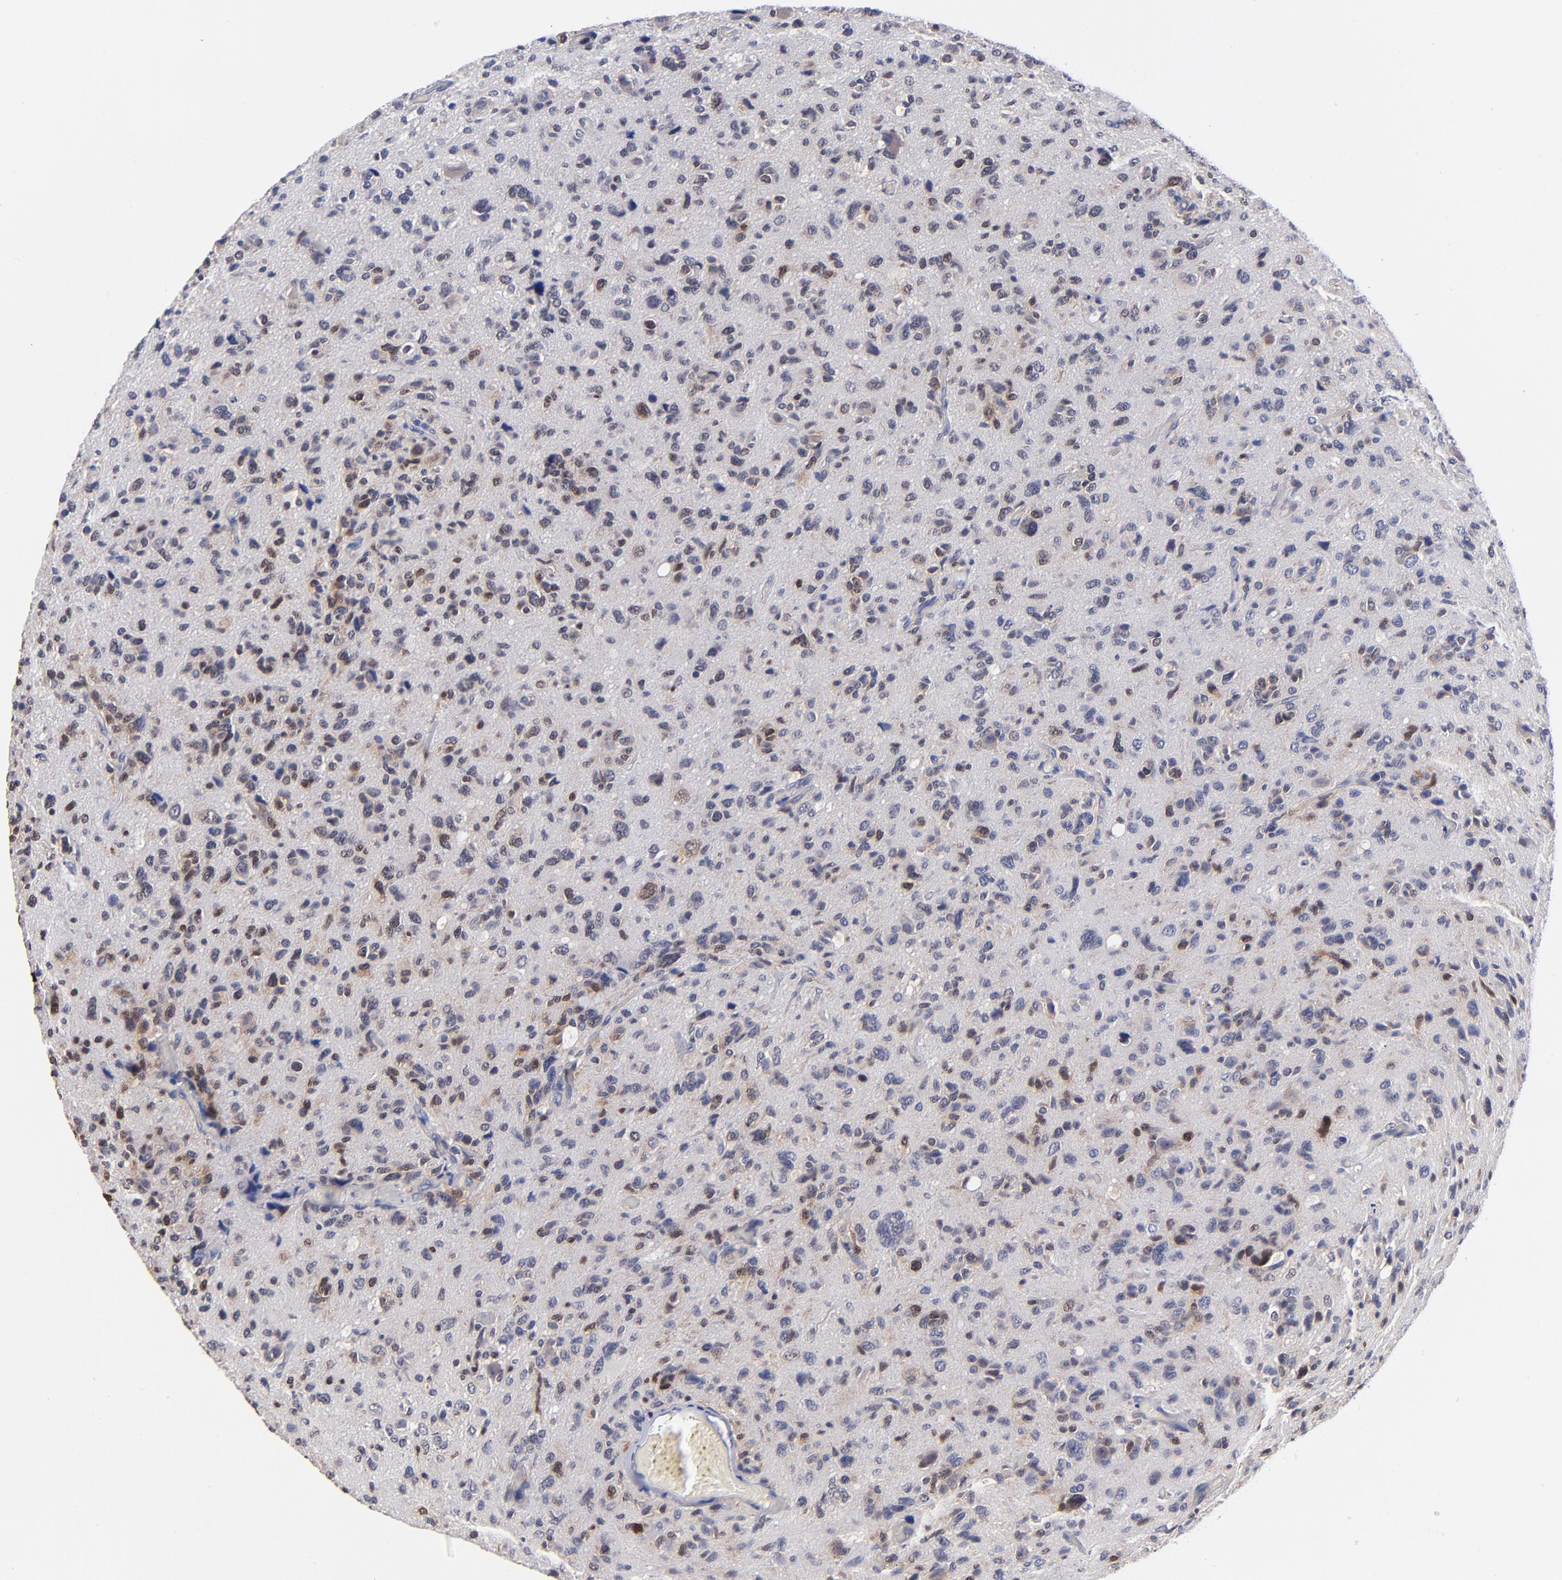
{"staining": {"intensity": "moderate", "quantity": "<25%", "location": "nuclear"}, "tissue": "glioma", "cell_type": "Tumor cells", "image_type": "cancer", "snomed": [{"axis": "morphology", "description": "Glioma, malignant, High grade"}, {"axis": "topography", "description": "Brain"}], "caption": "Protein expression analysis of malignant glioma (high-grade) demonstrates moderate nuclear expression in approximately <25% of tumor cells.", "gene": "DCTPP1", "patient": {"sex": "male", "age": 69}}